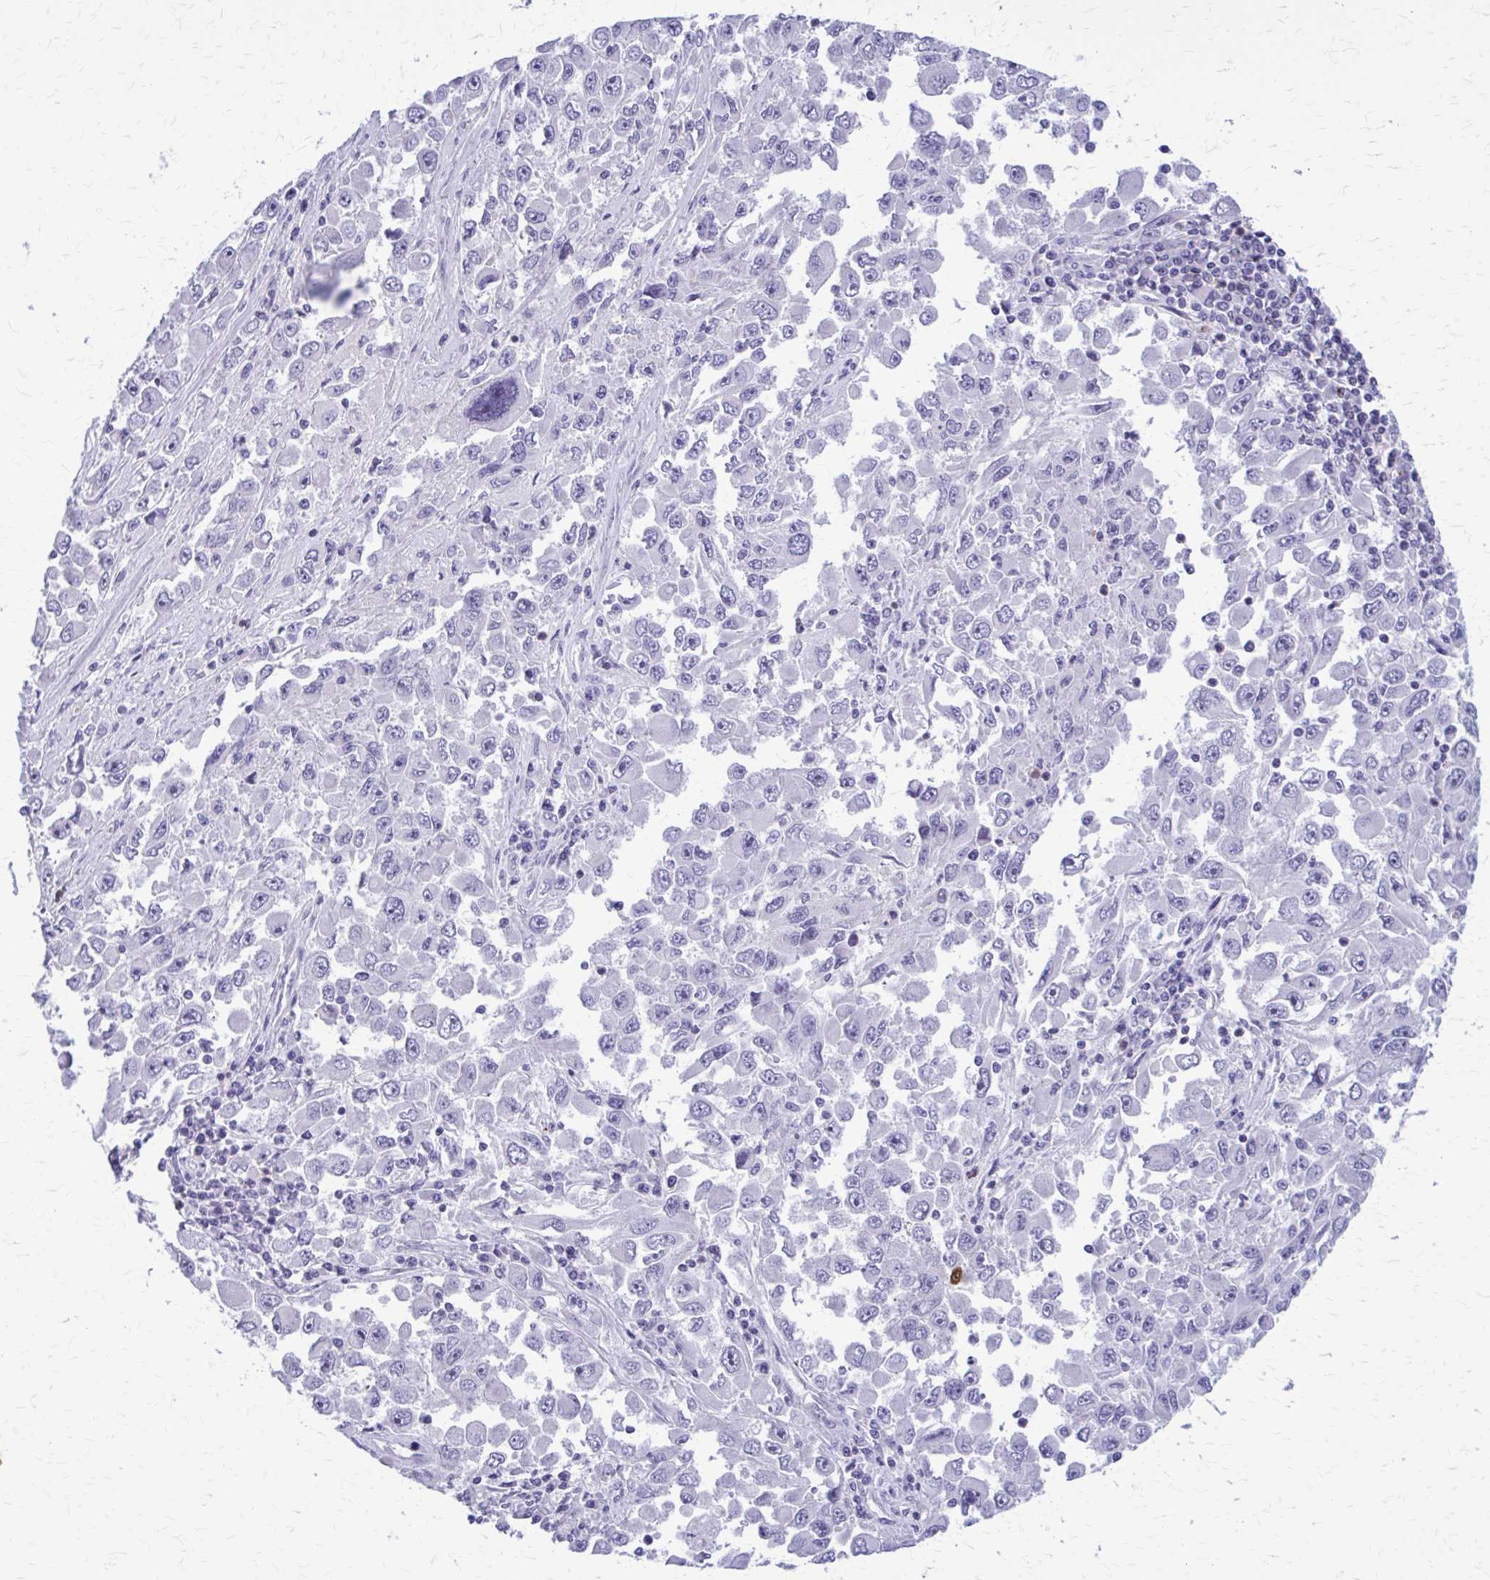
{"staining": {"intensity": "negative", "quantity": "none", "location": "none"}, "tissue": "melanoma", "cell_type": "Tumor cells", "image_type": "cancer", "snomed": [{"axis": "morphology", "description": "Malignant melanoma, Metastatic site"}, {"axis": "topography", "description": "Lymph node"}], "caption": "Tumor cells are negative for protein expression in human malignant melanoma (metastatic site).", "gene": "PEDS1", "patient": {"sex": "female", "age": 67}}